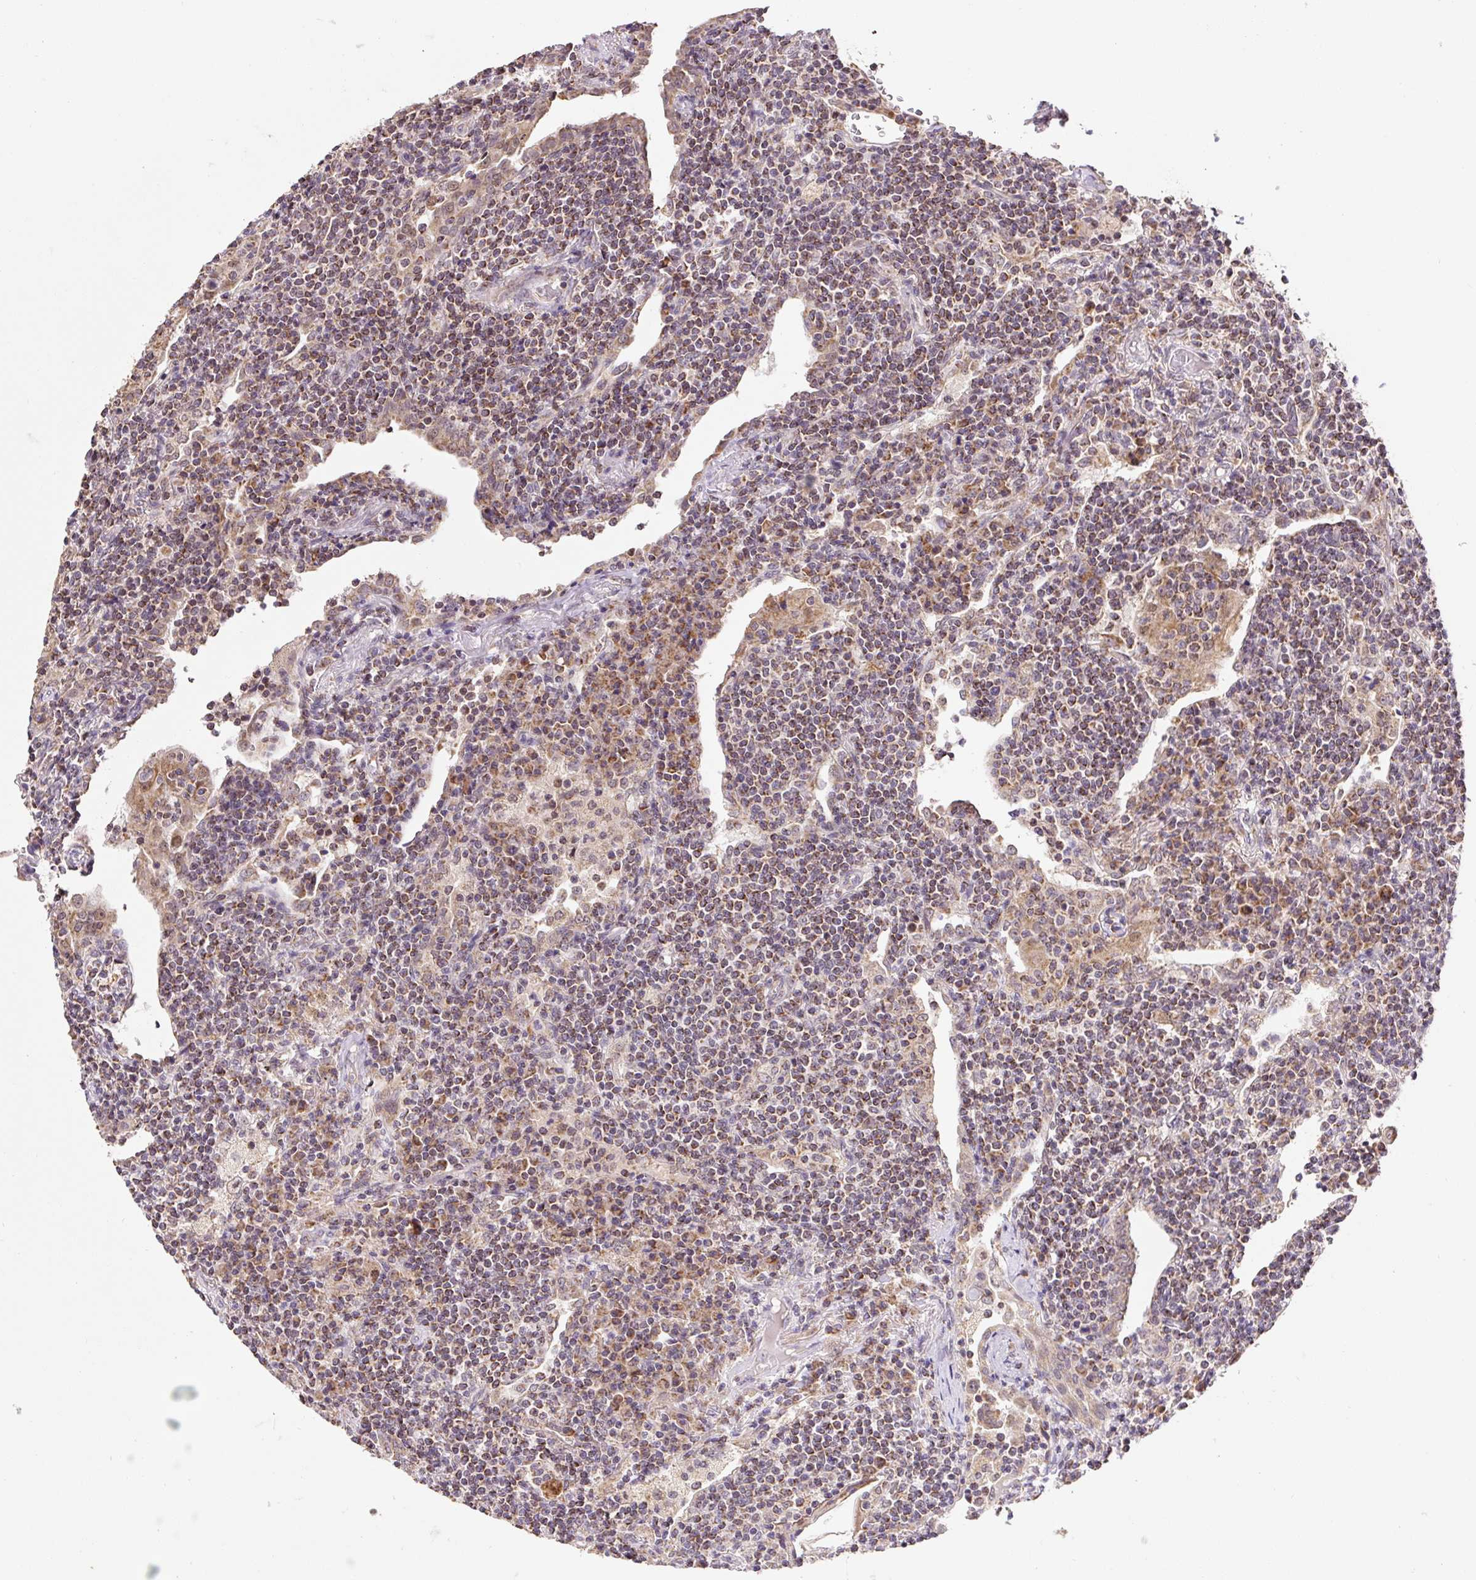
{"staining": {"intensity": "strong", "quantity": ">75%", "location": "cytoplasmic/membranous"}, "tissue": "lymphoma", "cell_type": "Tumor cells", "image_type": "cancer", "snomed": [{"axis": "morphology", "description": "Malignant lymphoma, non-Hodgkin's type, Low grade"}, {"axis": "topography", "description": "Lung"}], "caption": "Tumor cells exhibit high levels of strong cytoplasmic/membranous positivity in about >75% of cells in lymphoma.", "gene": "MFSD9", "patient": {"sex": "female", "age": 71}}